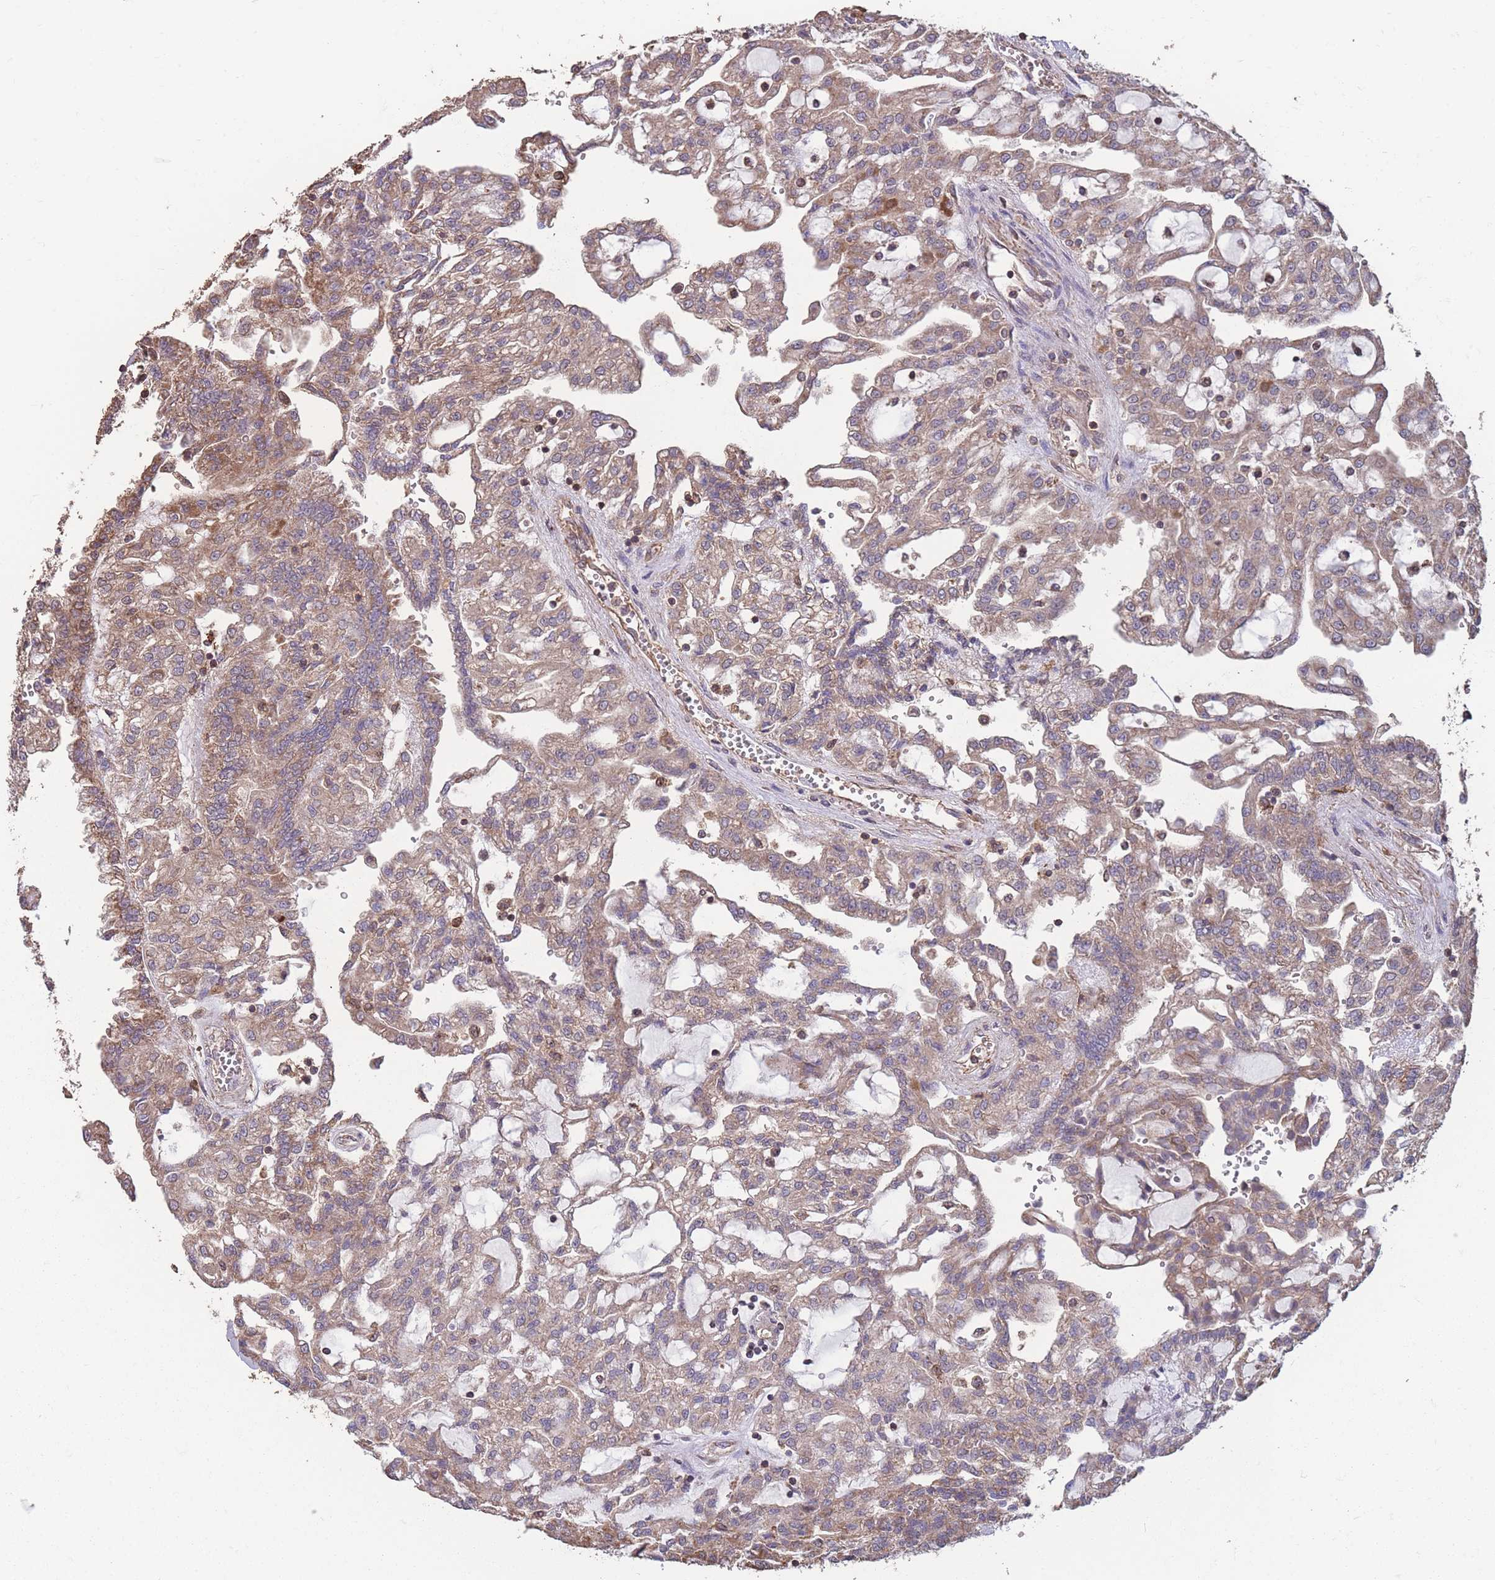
{"staining": {"intensity": "moderate", "quantity": ">75%", "location": "cytoplasmic/membranous"}, "tissue": "renal cancer", "cell_type": "Tumor cells", "image_type": "cancer", "snomed": [{"axis": "morphology", "description": "Adenocarcinoma, NOS"}, {"axis": "topography", "description": "Kidney"}], "caption": "Protein staining reveals moderate cytoplasmic/membranous expression in about >75% of tumor cells in renal adenocarcinoma. Using DAB (3,3'-diaminobenzidine) (brown) and hematoxylin (blue) stains, captured at high magnification using brightfield microscopy.", "gene": "NUDT21", "patient": {"sex": "male", "age": 63}}